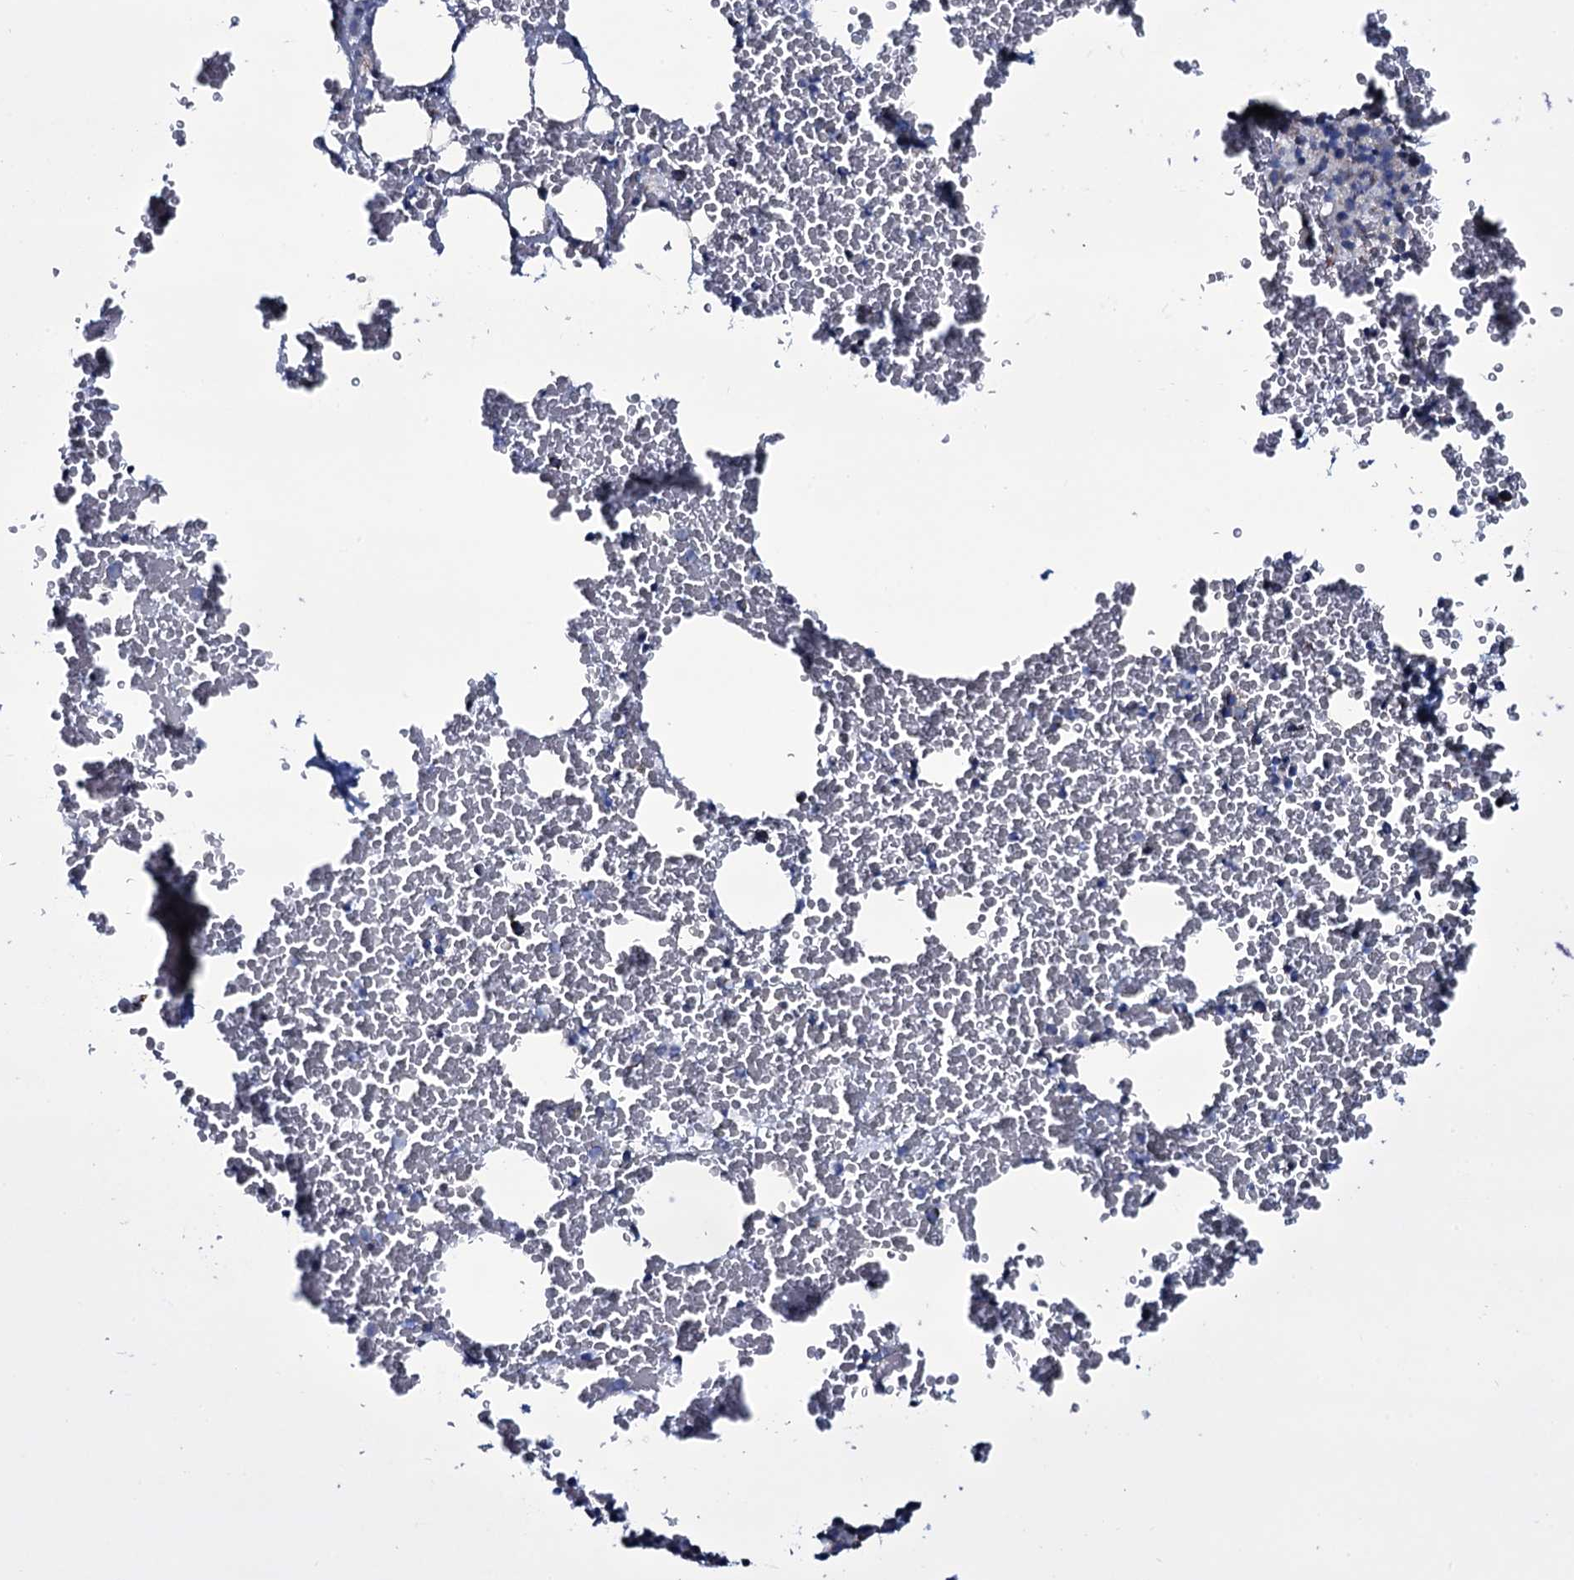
{"staining": {"intensity": "negative", "quantity": "none", "location": "none"}, "tissue": "bone marrow", "cell_type": "Hematopoietic cells", "image_type": "normal", "snomed": [{"axis": "morphology", "description": "Normal tissue, NOS"}, {"axis": "morphology", "description": "Inflammation, NOS"}, {"axis": "topography", "description": "Bone marrow"}], "caption": "This is an immunohistochemistry (IHC) image of benign bone marrow. There is no staining in hematopoietic cells.", "gene": "WIPF3", "patient": {"sex": "female", "age": 78}}